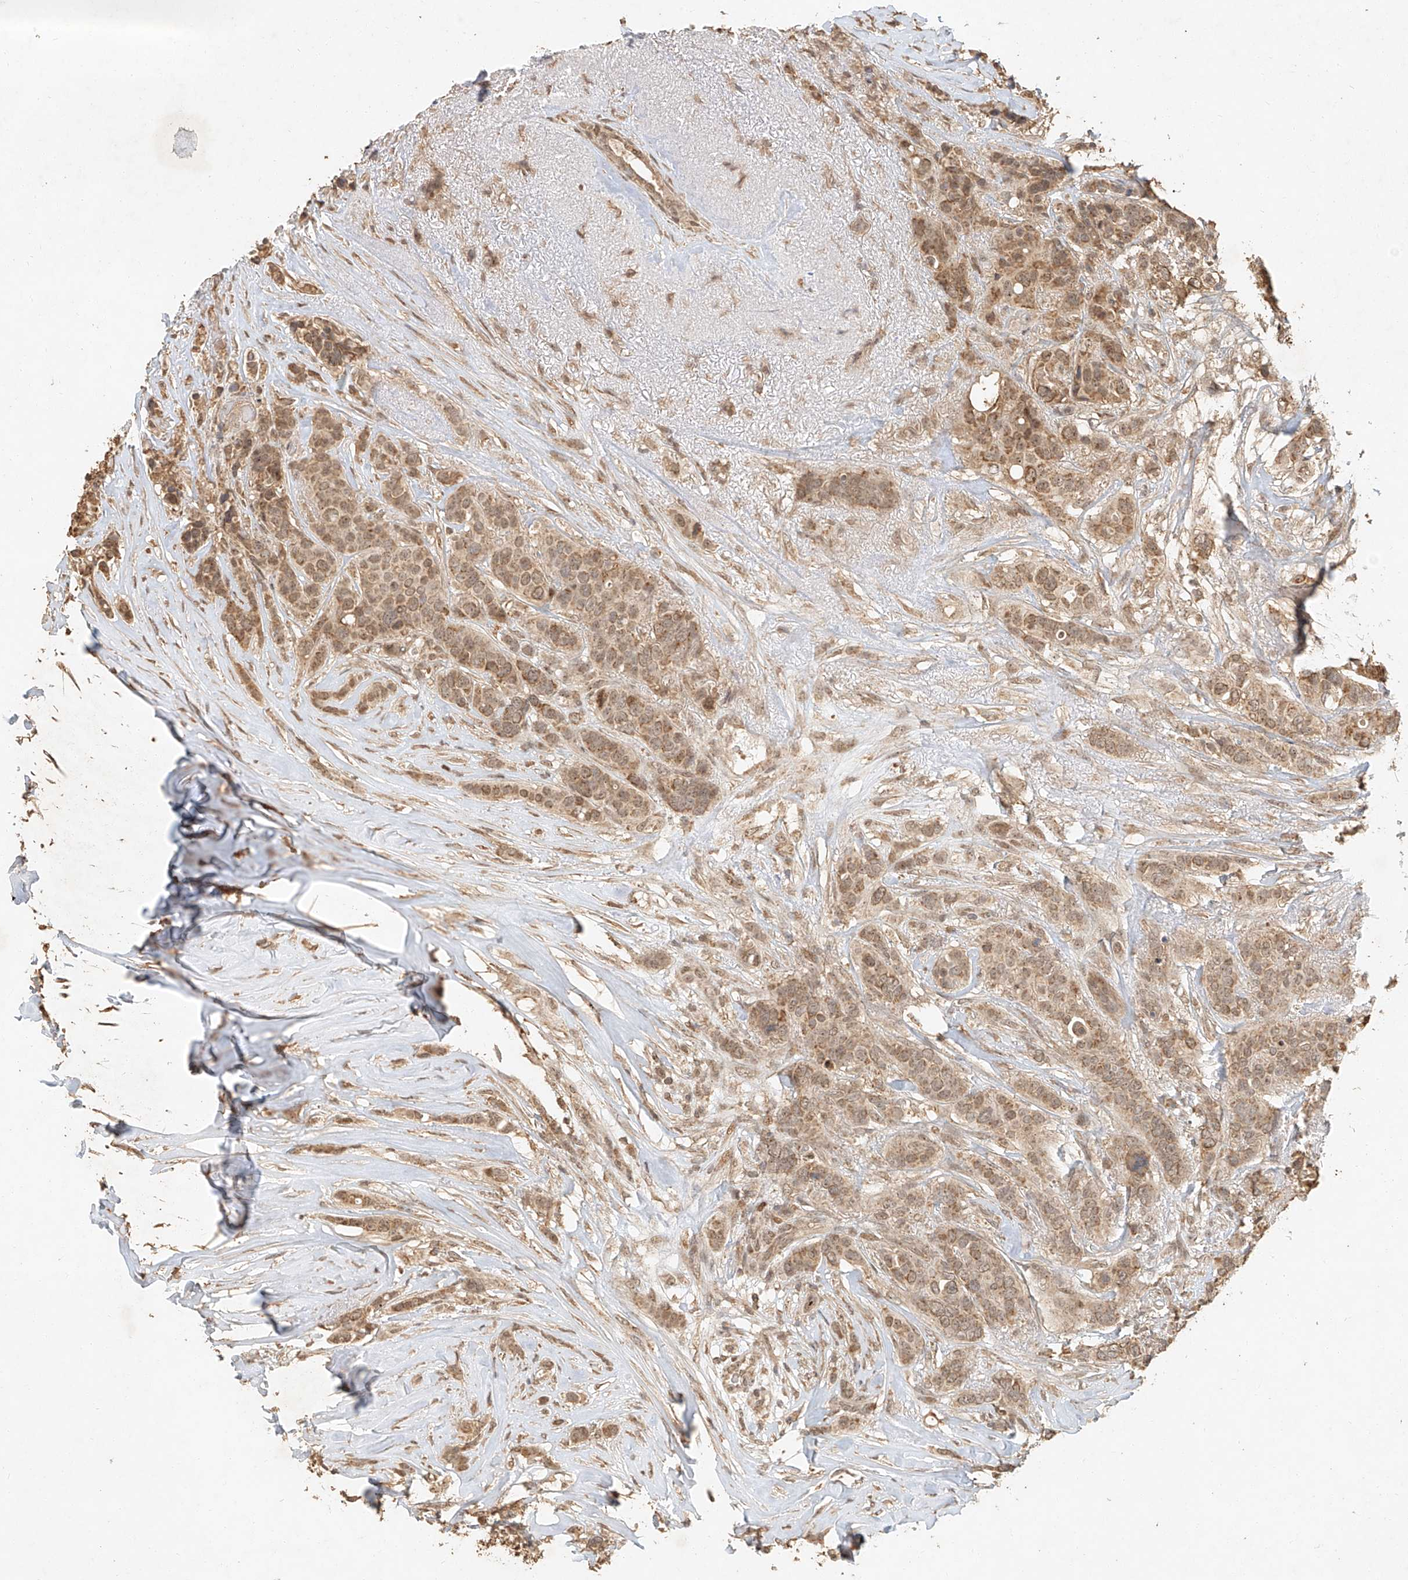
{"staining": {"intensity": "moderate", "quantity": ">75%", "location": "cytoplasmic/membranous"}, "tissue": "breast cancer", "cell_type": "Tumor cells", "image_type": "cancer", "snomed": [{"axis": "morphology", "description": "Lobular carcinoma"}, {"axis": "topography", "description": "Breast"}], "caption": "Moderate cytoplasmic/membranous expression for a protein is seen in approximately >75% of tumor cells of lobular carcinoma (breast) using immunohistochemistry (IHC).", "gene": "CXorf58", "patient": {"sex": "female", "age": 51}}